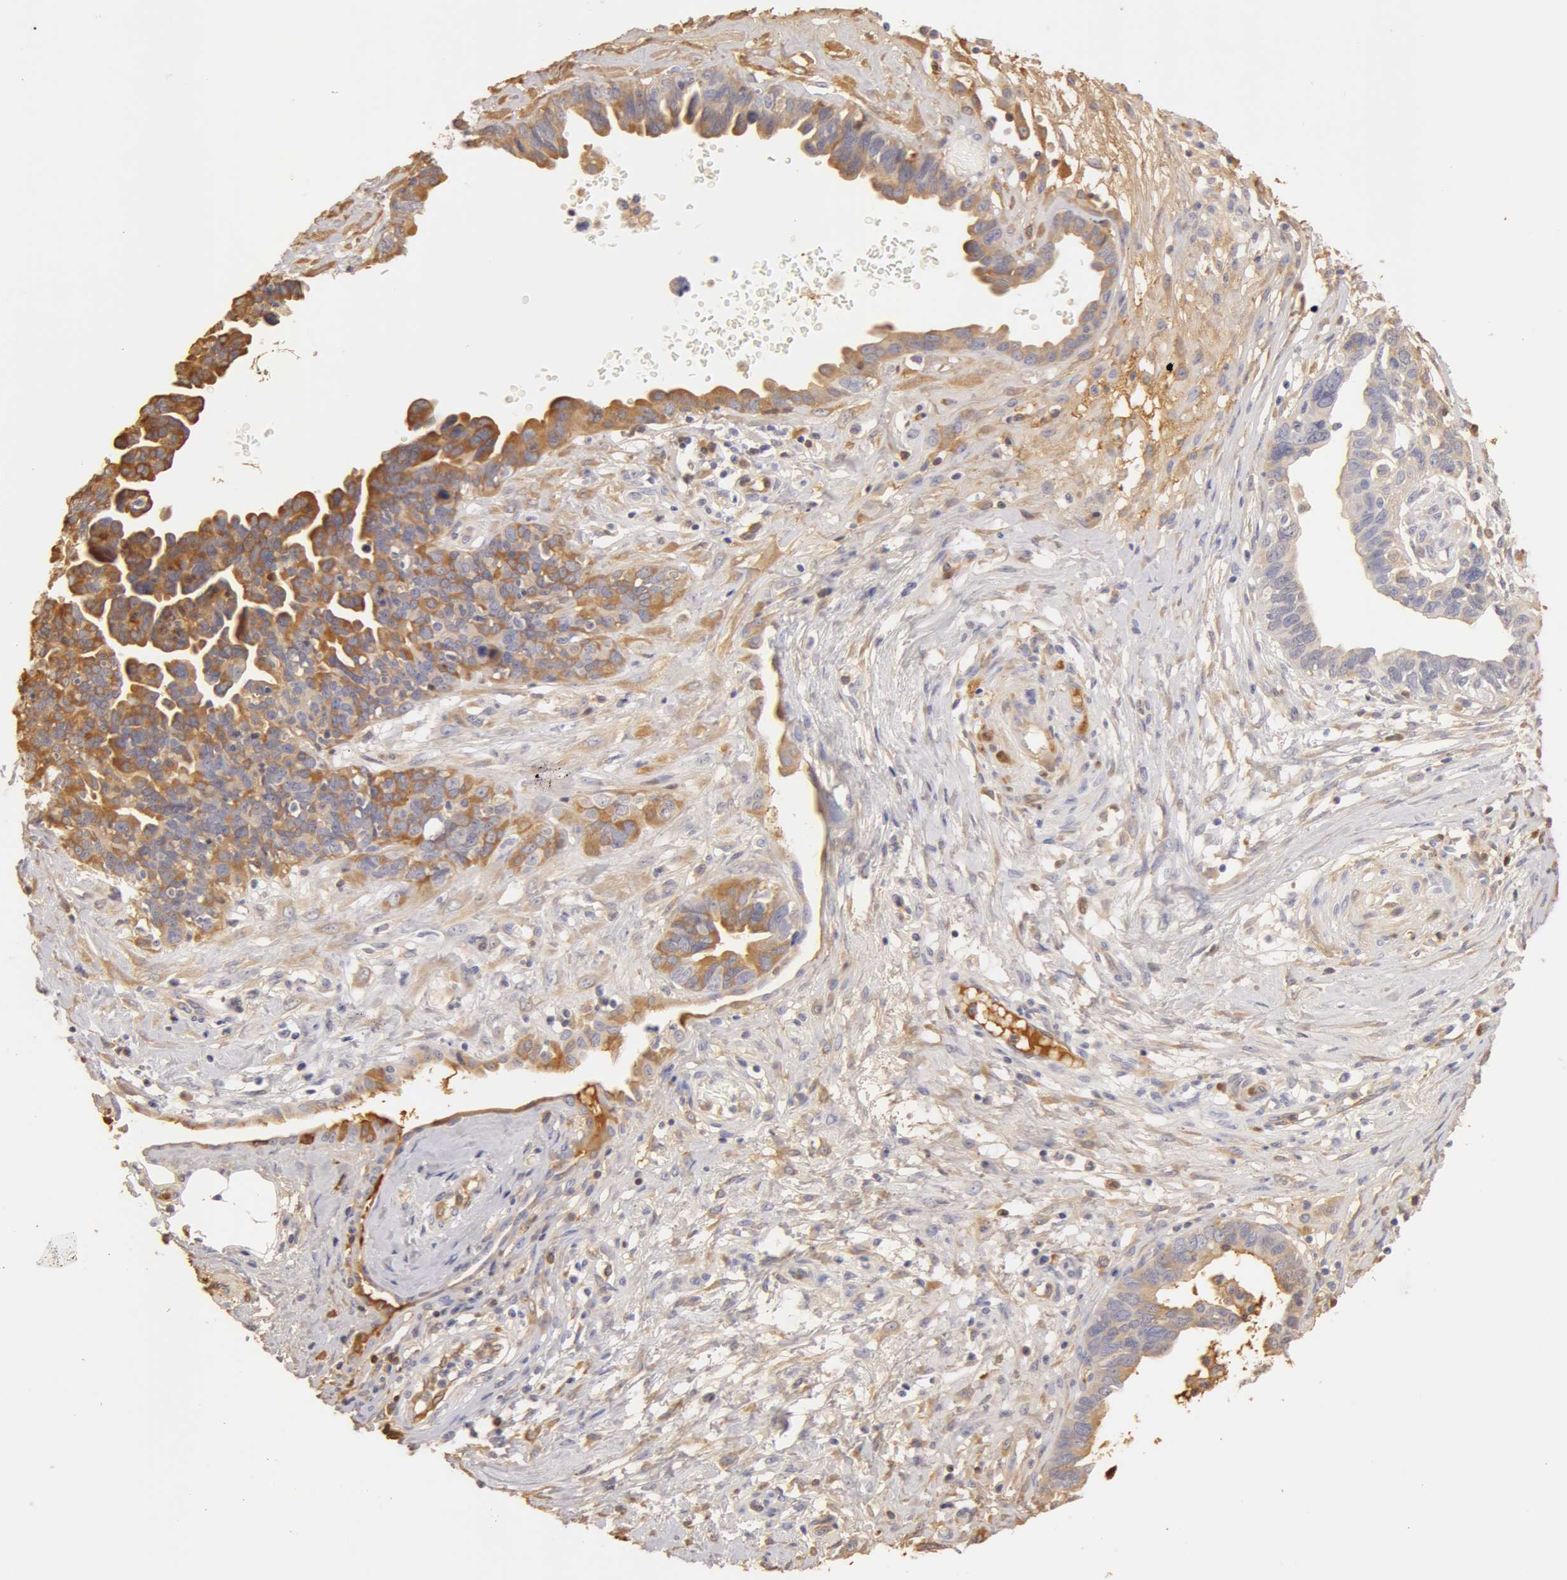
{"staining": {"intensity": "moderate", "quantity": "25%-75%", "location": "cytoplasmic/membranous"}, "tissue": "ovarian cancer", "cell_type": "Tumor cells", "image_type": "cancer", "snomed": [{"axis": "morphology", "description": "Cystadenocarcinoma, serous, NOS"}, {"axis": "topography", "description": "Ovary"}], "caption": "IHC micrograph of neoplastic tissue: human ovarian cancer stained using IHC displays medium levels of moderate protein expression localized specifically in the cytoplasmic/membranous of tumor cells, appearing as a cytoplasmic/membranous brown color.", "gene": "TF", "patient": {"sex": "female", "age": 64}}